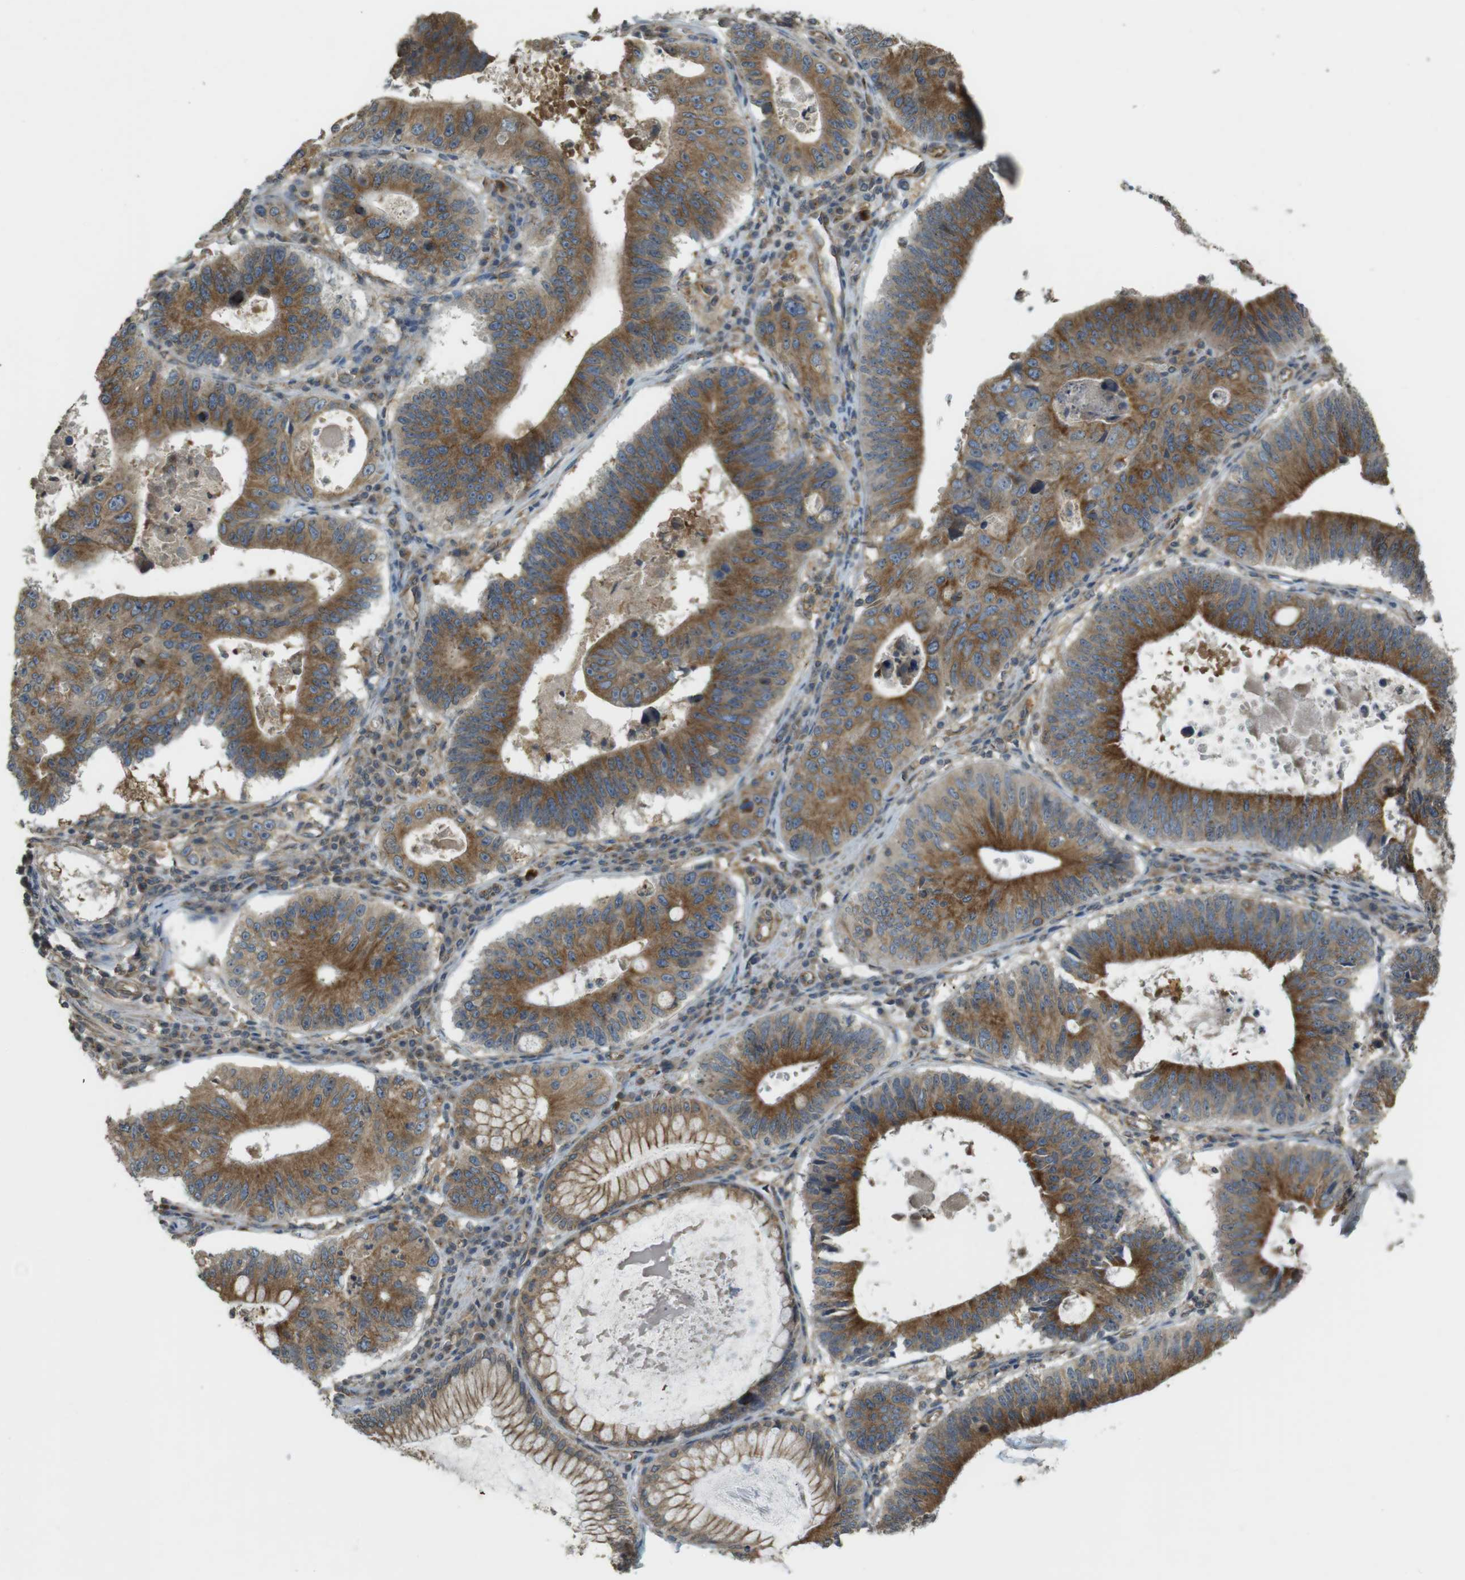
{"staining": {"intensity": "strong", "quantity": ">75%", "location": "cytoplasmic/membranous"}, "tissue": "stomach cancer", "cell_type": "Tumor cells", "image_type": "cancer", "snomed": [{"axis": "morphology", "description": "Adenocarcinoma, NOS"}, {"axis": "topography", "description": "Stomach"}], "caption": "An immunohistochemistry image of tumor tissue is shown. Protein staining in brown labels strong cytoplasmic/membranous positivity in stomach cancer (adenocarcinoma) within tumor cells. The staining is performed using DAB (3,3'-diaminobenzidine) brown chromogen to label protein expression. The nuclei are counter-stained blue using hematoxylin.", "gene": "KIF5B", "patient": {"sex": "male", "age": 59}}